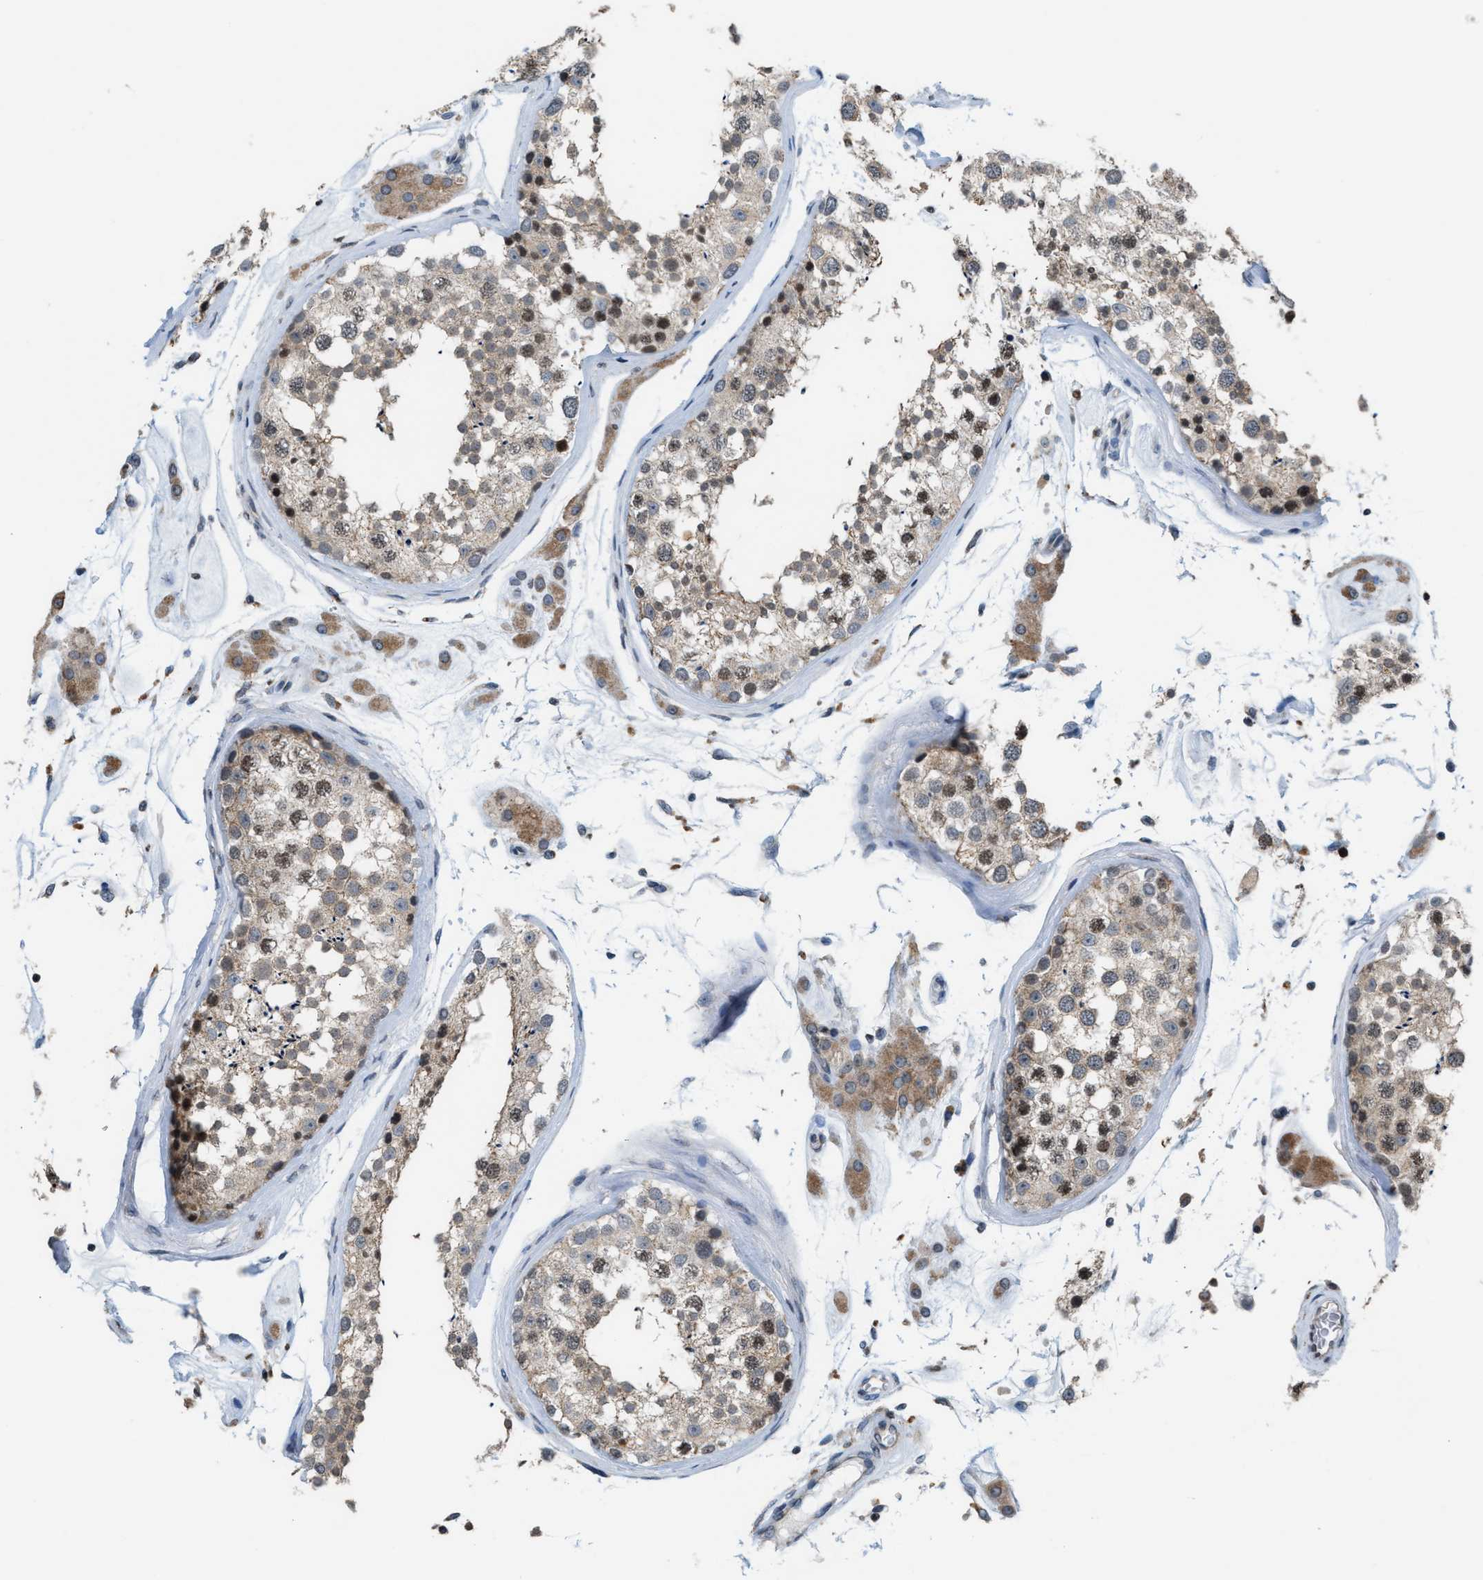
{"staining": {"intensity": "weak", "quantity": ">75%", "location": "cytoplasmic/membranous,nuclear"}, "tissue": "testis", "cell_type": "Cells in seminiferous ducts", "image_type": "normal", "snomed": [{"axis": "morphology", "description": "Normal tissue, NOS"}, {"axis": "topography", "description": "Testis"}], "caption": "Testis stained with a brown dye displays weak cytoplasmic/membranous,nuclear positive staining in approximately >75% of cells in seminiferous ducts.", "gene": "PRUNE2", "patient": {"sex": "male", "age": 46}}